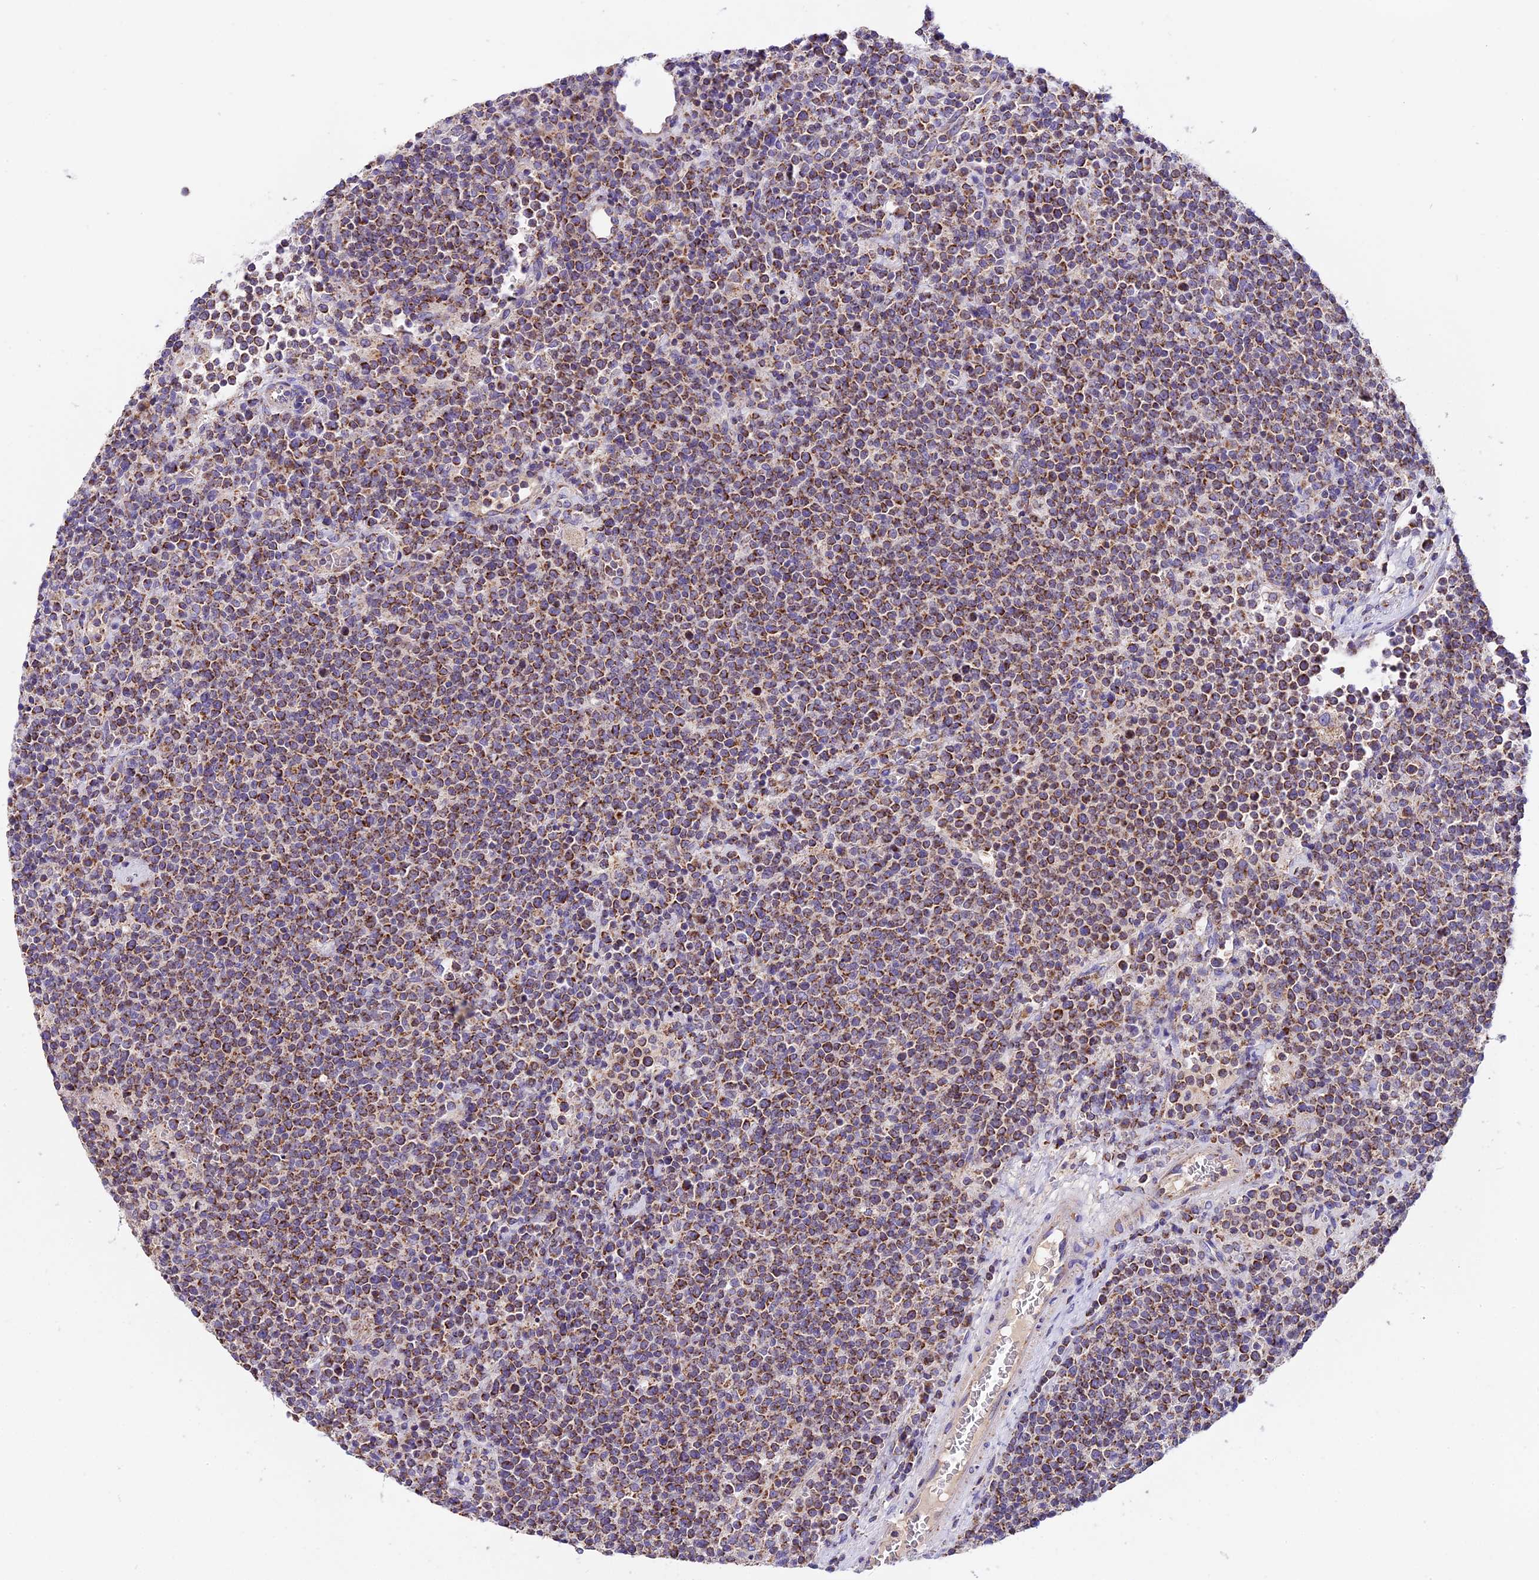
{"staining": {"intensity": "moderate", "quantity": ">75%", "location": "cytoplasmic/membranous"}, "tissue": "lymphoma", "cell_type": "Tumor cells", "image_type": "cancer", "snomed": [{"axis": "morphology", "description": "Malignant lymphoma, non-Hodgkin's type, High grade"}, {"axis": "topography", "description": "Lymph node"}], "caption": "Lymphoma stained with IHC displays moderate cytoplasmic/membranous positivity in about >75% of tumor cells.", "gene": "MGME1", "patient": {"sex": "male", "age": 61}}